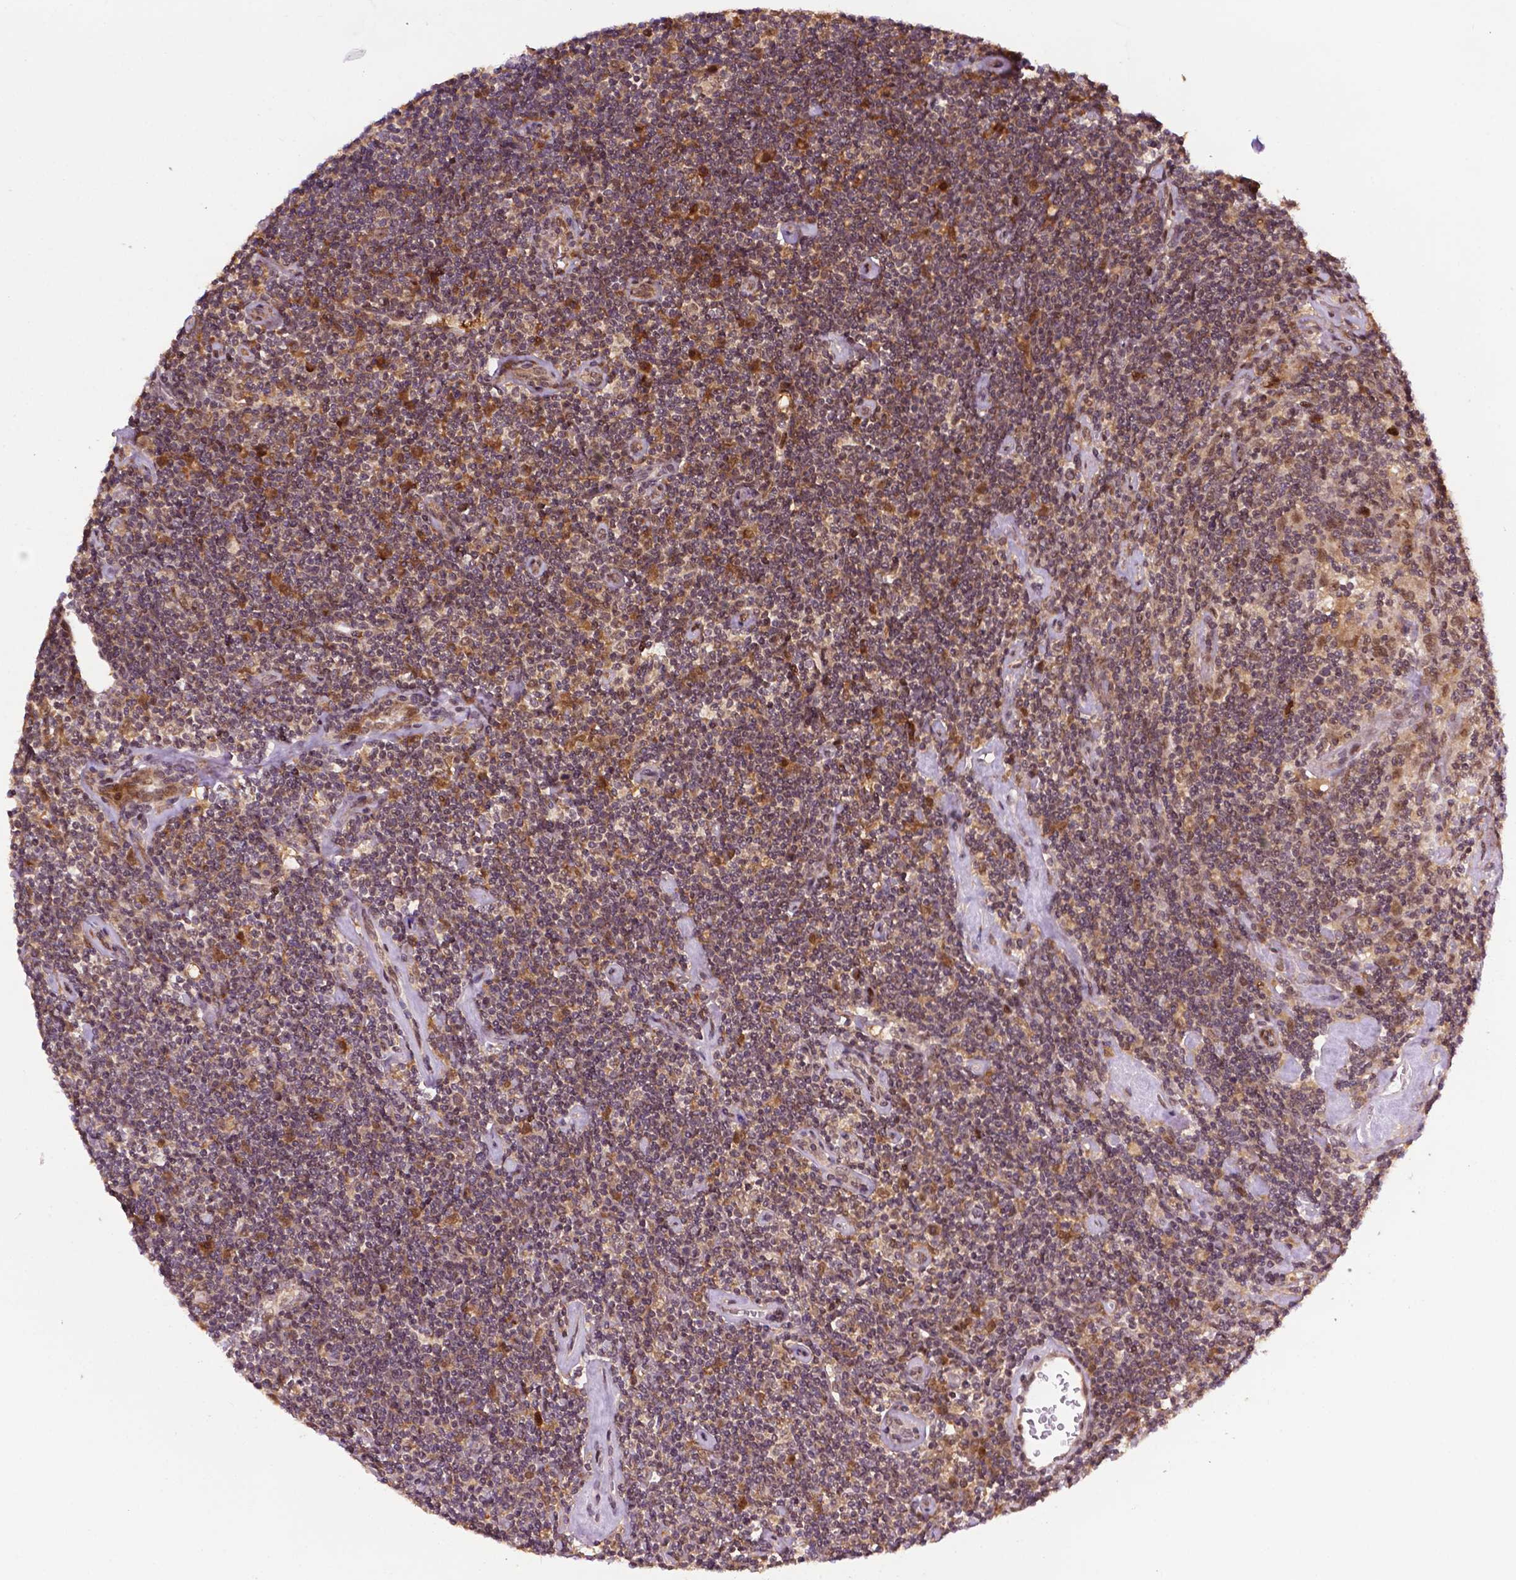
{"staining": {"intensity": "weak", "quantity": "25%-75%", "location": "cytoplasmic/membranous"}, "tissue": "lymphoma", "cell_type": "Tumor cells", "image_type": "cancer", "snomed": [{"axis": "morphology", "description": "Hodgkin's disease, NOS"}, {"axis": "topography", "description": "Lymph node"}], "caption": "Lymphoma stained for a protein (brown) shows weak cytoplasmic/membranous positive positivity in approximately 25%-75% of tumor cells.", "gene": "TMX2", "patient": {"sex": "male", "age": 40}}